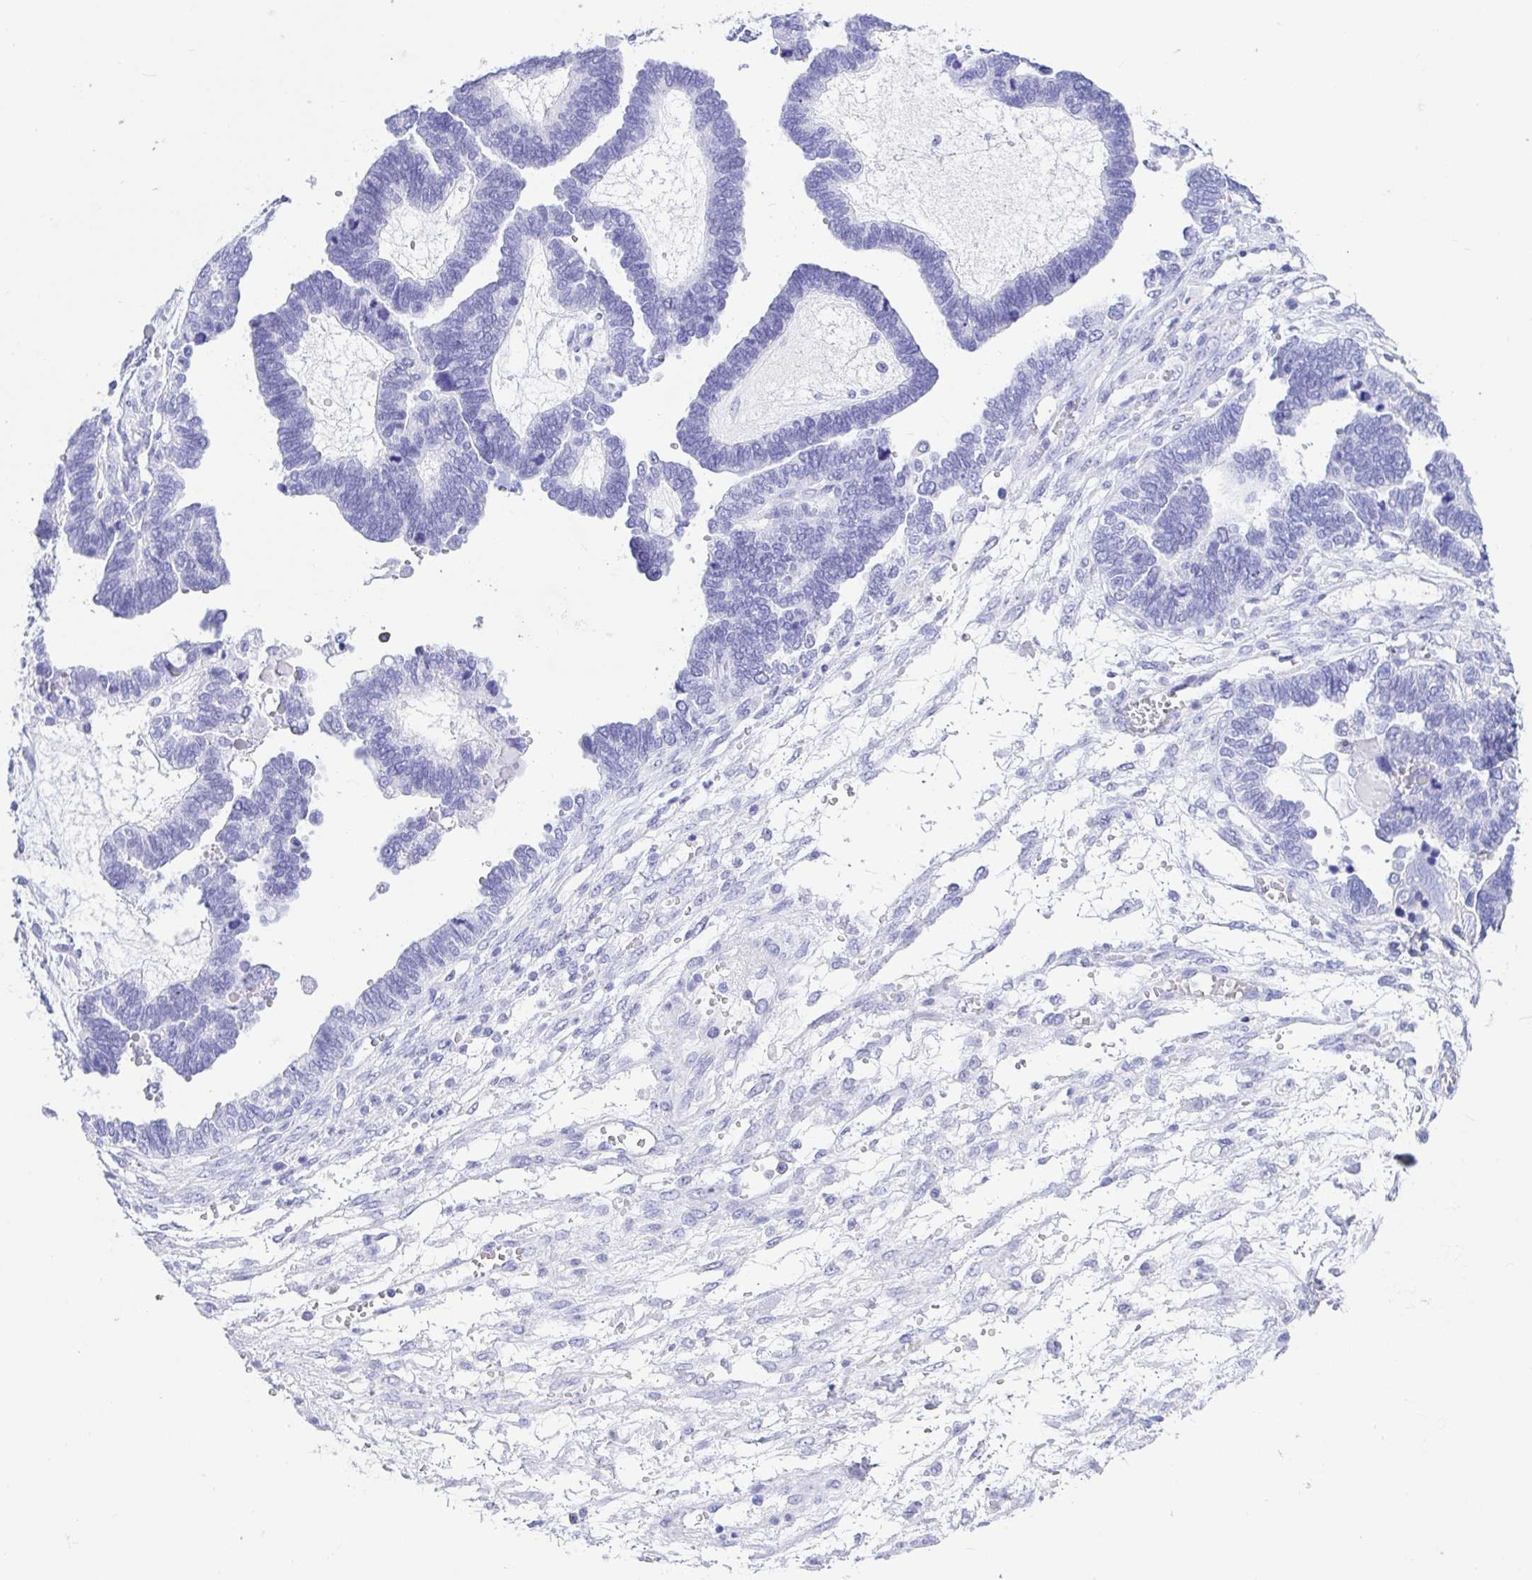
{"staining": {"intensity": "negative", "quantity": "none", "location": "none"}, "tissue": "ovarian cancer", "cell_type": "Tumor cells", "image_type": "cancer", "snomed": [{"axis": "morphology", "description": "Cystadenocarcinoma, serous, NOS"}, {"axis": "topography", "description": "Ovary"}], "caption": "Histopathology image shows no significant protein positivity in tumor cells of serous cystadenocarcinoma (ovarian).", "gene": "CD5", "patient": {"sex": "female", "age": 51}}